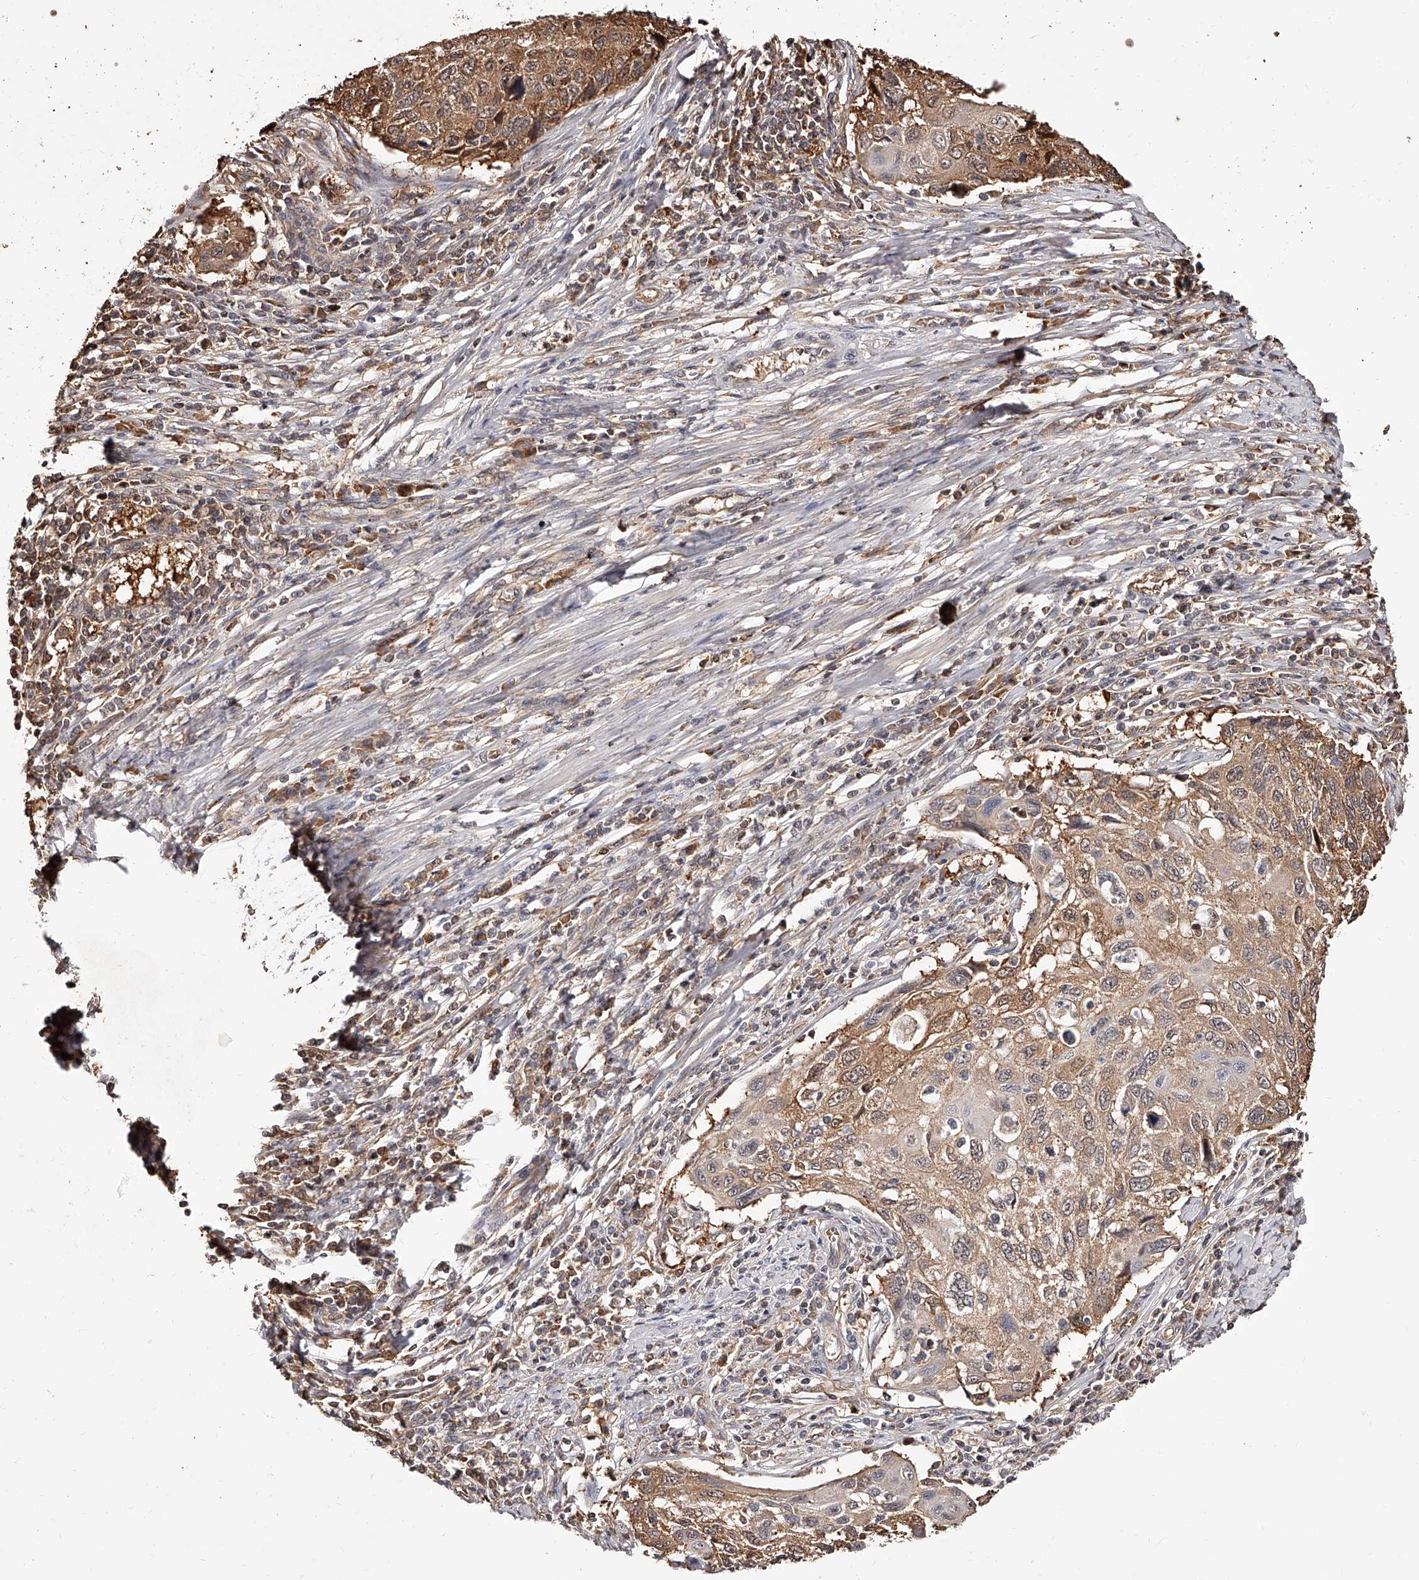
{"staining": {"intensity": "moderate", "quantity": ">75%", "location": "cytoplasmic/membranous"}, "tissue": "cervical cancer", "cell_type": "Tumor cells", "image_type": "cancer", "snomed": [{"axis": "morphology", "description": "Squamous cell carcinoma, NOS"}, {"axis": "topography", "description": "Cervix"}], "caption": "Protein analysis of cervical squamous cell carcinoma tissue shows moderate cytoplasmic/membranous staining in approximately >75% of tumor cells. (Brightfield microscopy of DAB IHC at high magnification).", "gene": "ZNF582", "patient": {"sex": "female", "age": 70}}